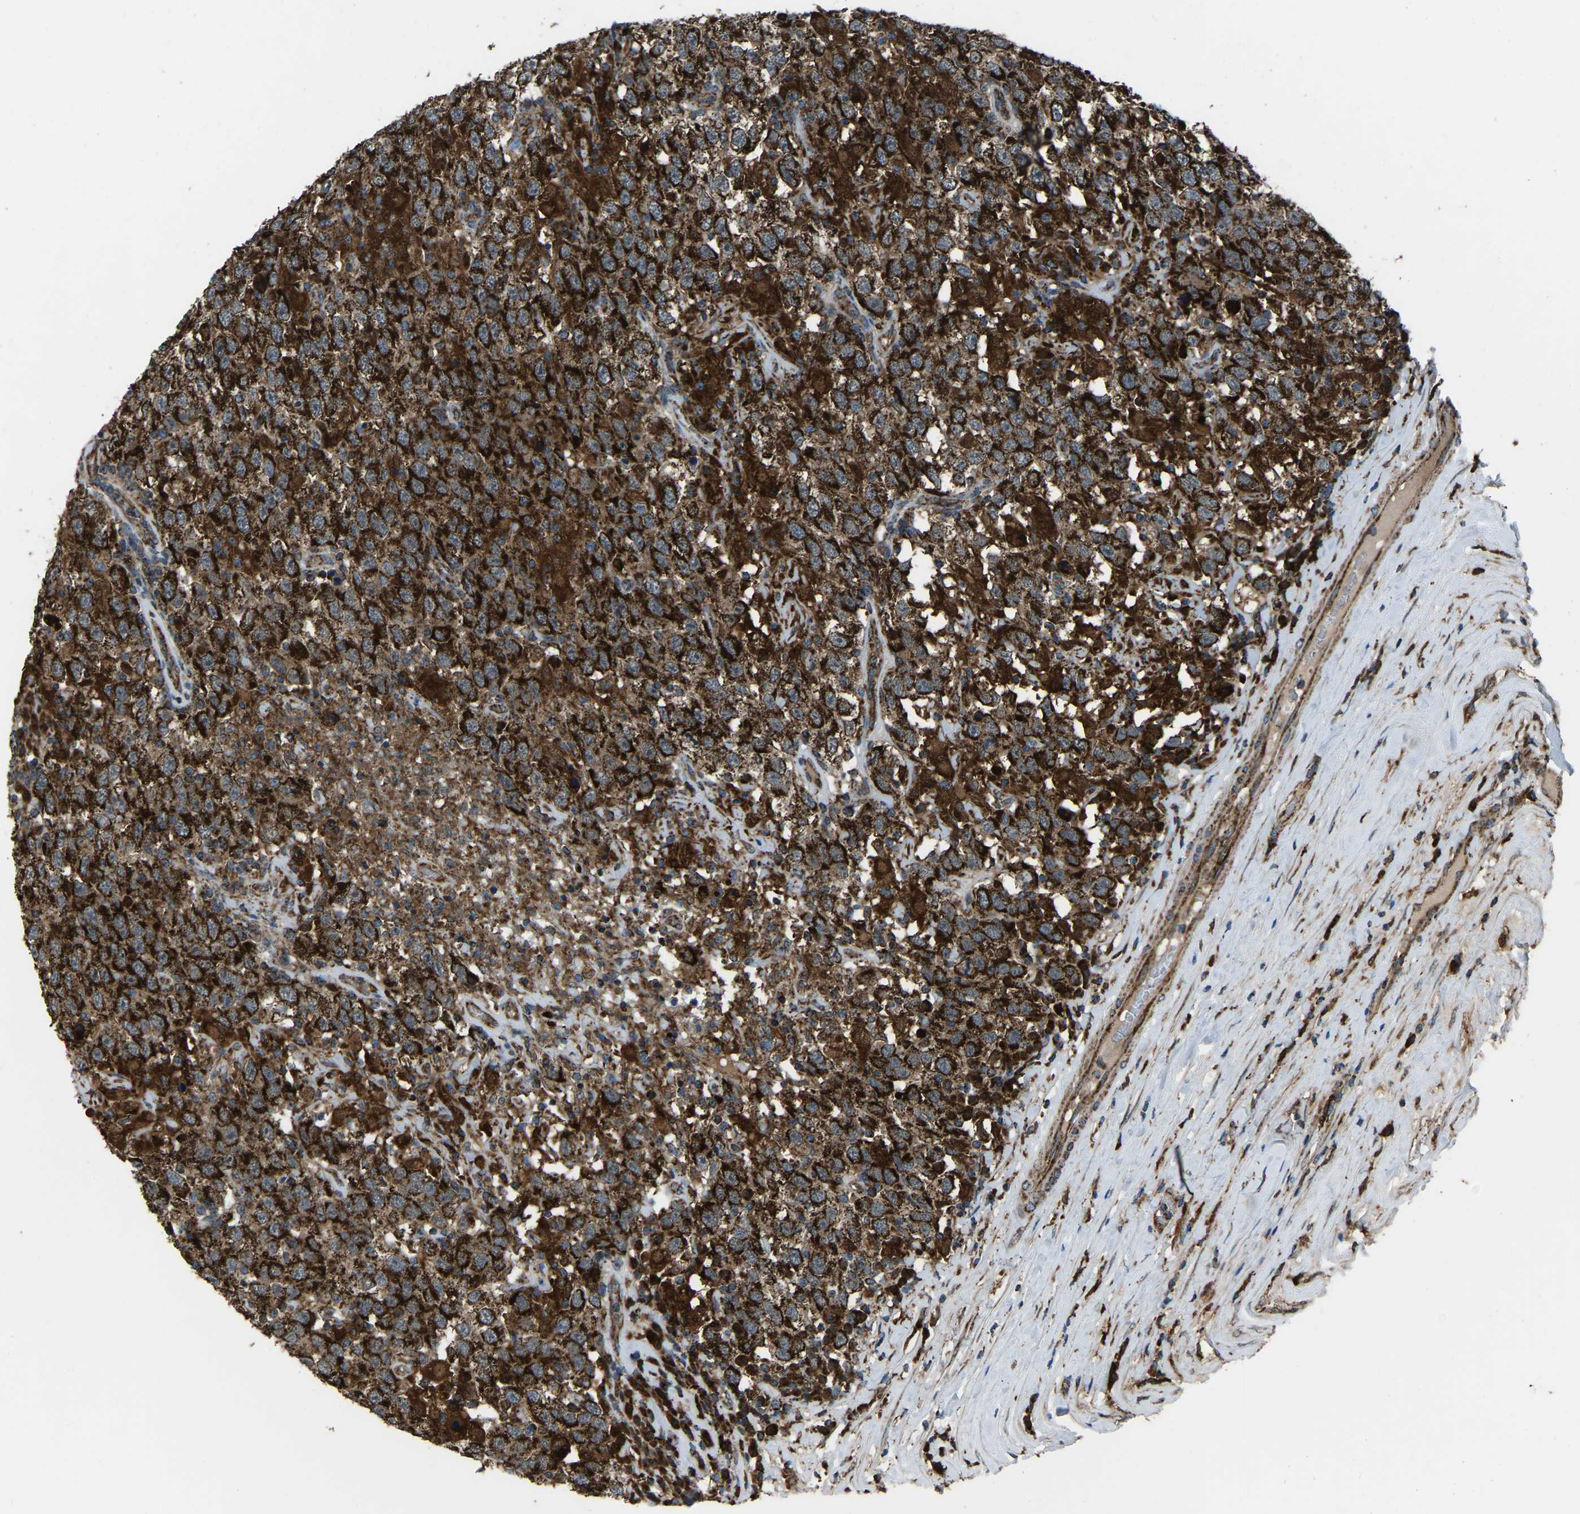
{"staining": {"intensity": "strong", "quantity": ">75%", "location": "cytoplasmic/membranous"}, "tissue": "testis cancer", "cell_type": "Tumor cells", "image_type": "cancer", "snomed": [{"axis": "morphology", "description": "Seminoma, NOS"}, {"axis": "topography", "description": "Testis"}], "caption": "IHC (DAB (3,3'-diaminobenzidine)) staining of human testis cancer (seminoma) exhibits strong cytoplasmic/membranous protein expression in about >75% of tumor cells.", "gene": "AKR1A1", "patient": {"sex": "male", "age": 41}}